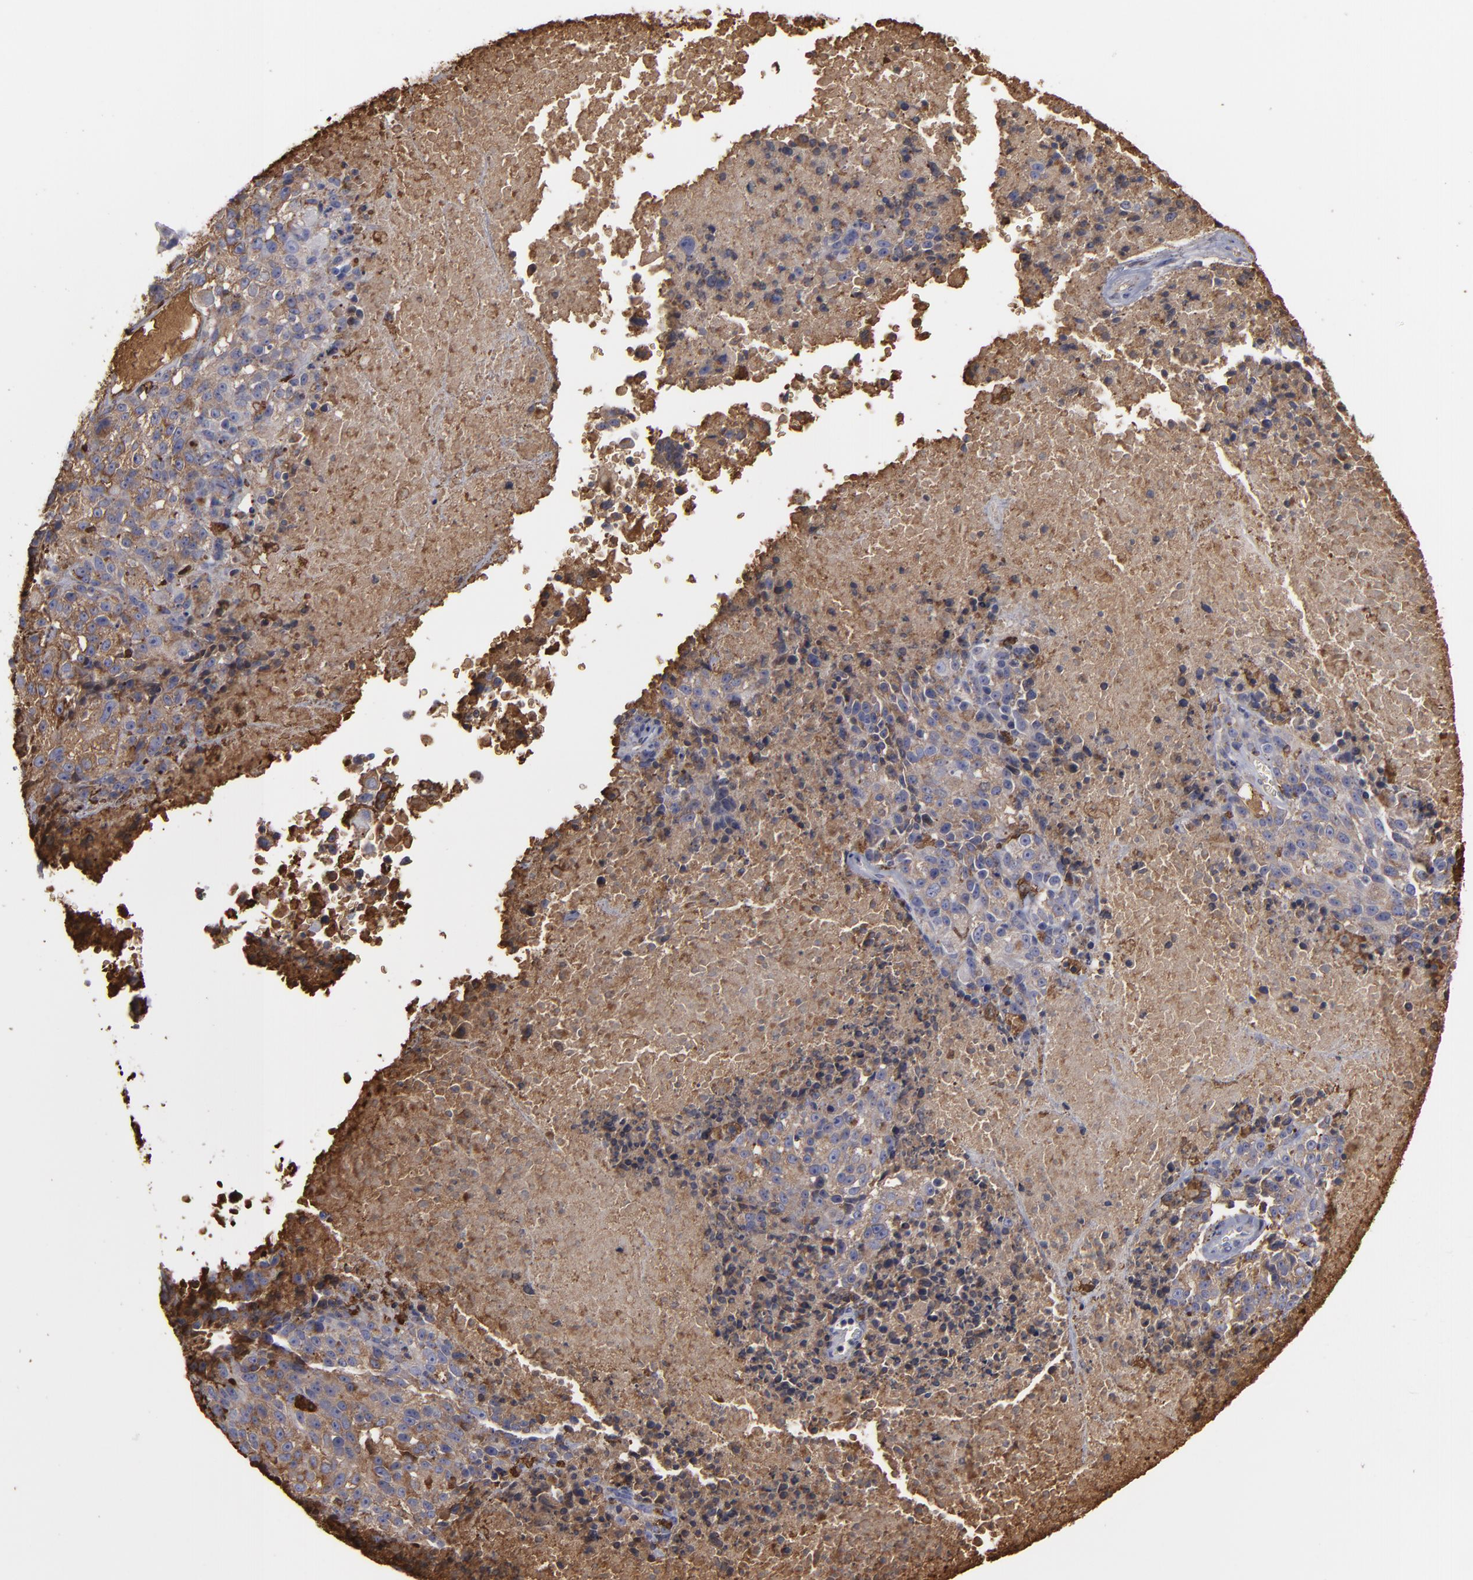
{"staining": {"intensity": "moderate", "quantity": "25%-75%", "location": "cytoplasmic/membranous"}, "tissue": "melanoma", "cell_type": "Tumor cells", "image_type": "cancer", "snomed": [{"axis": "morphology", "description": "Malignant melanoma, Metastatic site"}, {"axis": "topography", "description": "Cerebral cortex"}], "caption": "A brown stain shows moderate cytoplasmic/membranous positivity of a protein in malignant melanoma (metastatic site) tumor cells.", "gene": "ODC1", "patient": {"sex": "female", "age": 52}}